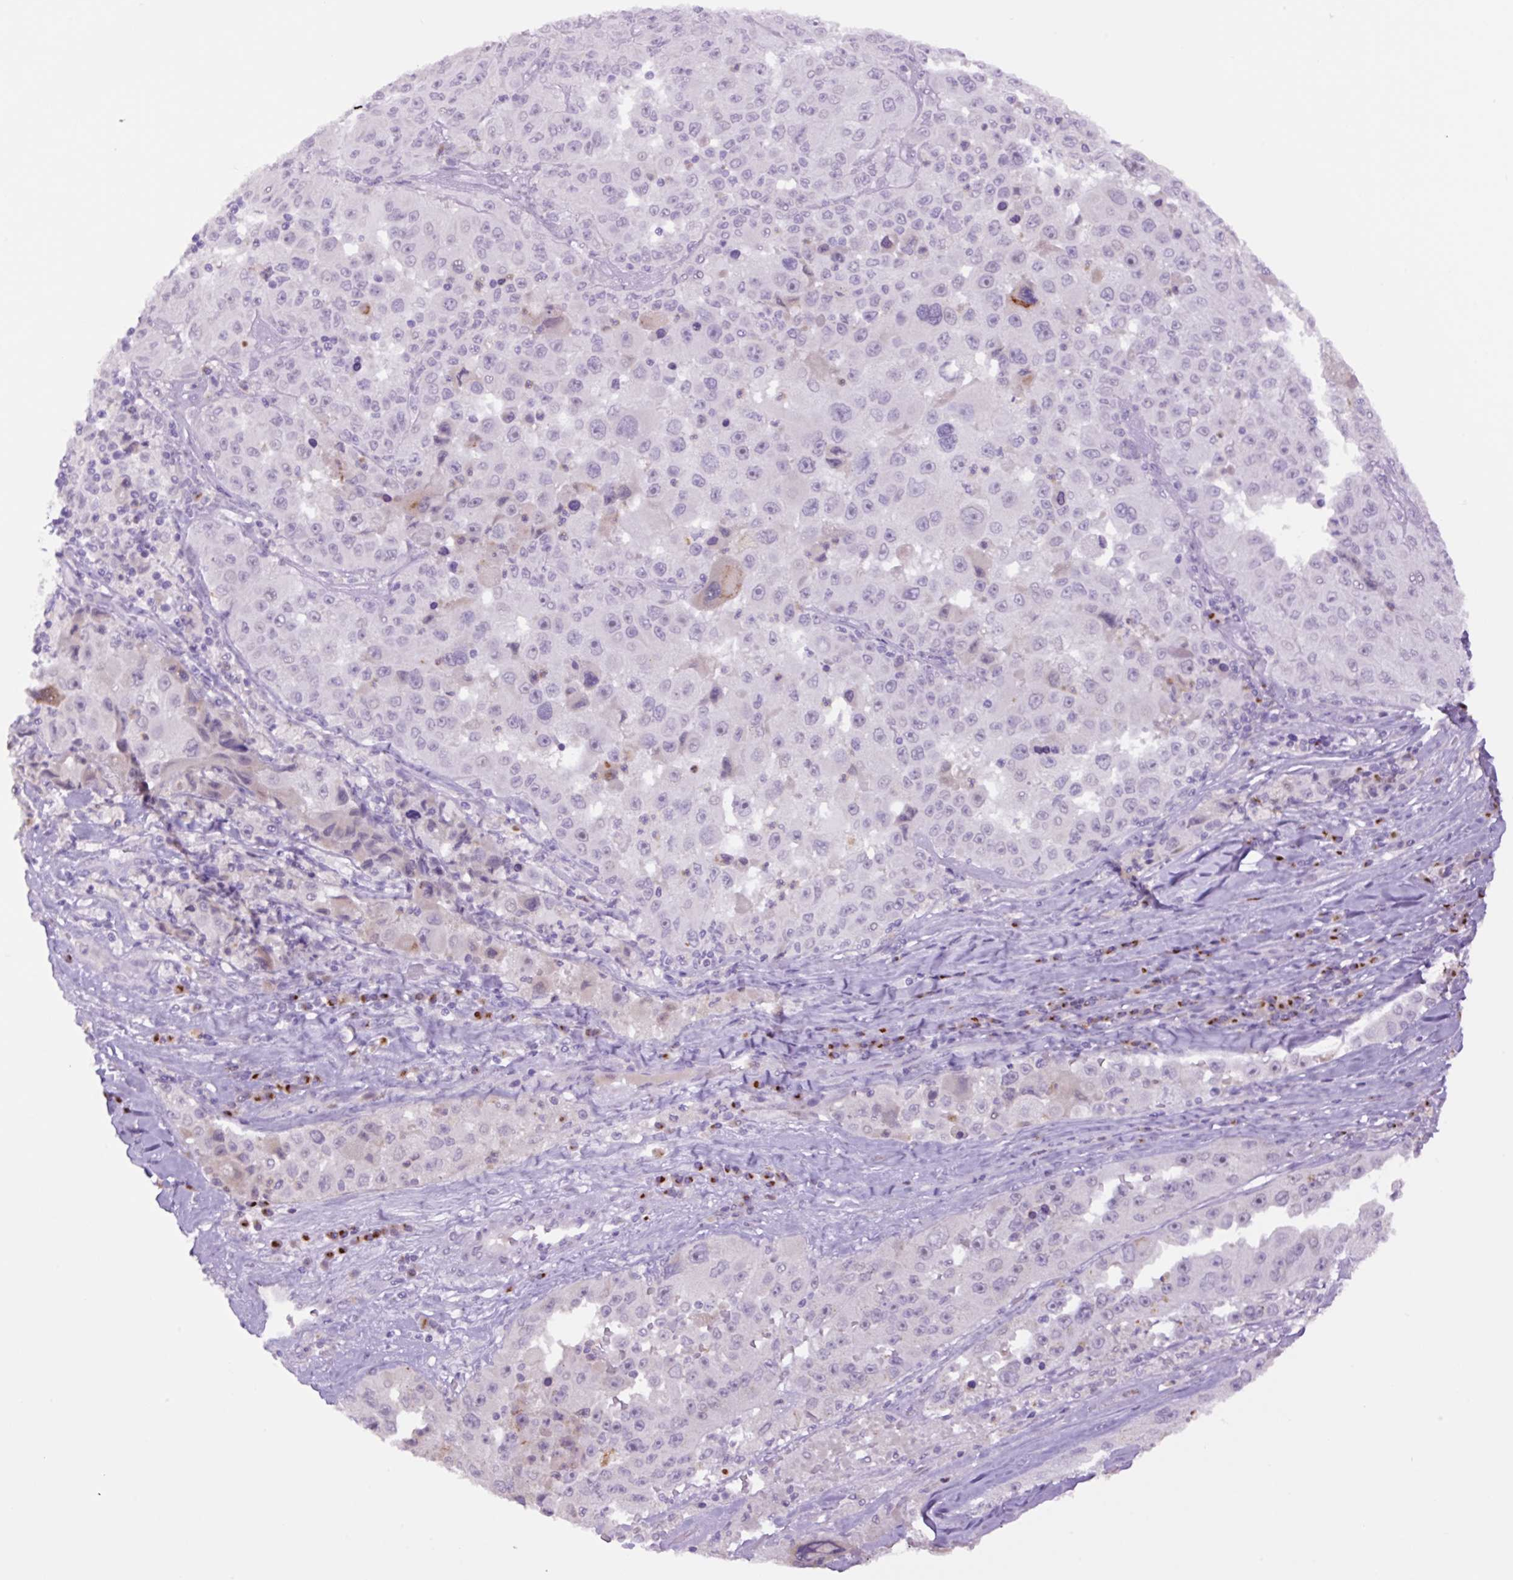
{"staining": {"intensity": "negative", "quantity": "none", "location": "none"}, "tissue": "melanoma", "cell_type": "Tumor cells", "image_type": "cancer", "snomed": [{"axis": "morphology", "description": "Malignant melanoma, Metastatic site"}, {"axis": "topography", "description": "Lymph node"}], "caption": "Immunohistochemical staining of melanoma shows no significant staining in tumor cells.", "gene": "MFSD3", "patient": {"sex": "male", "age": 62}}